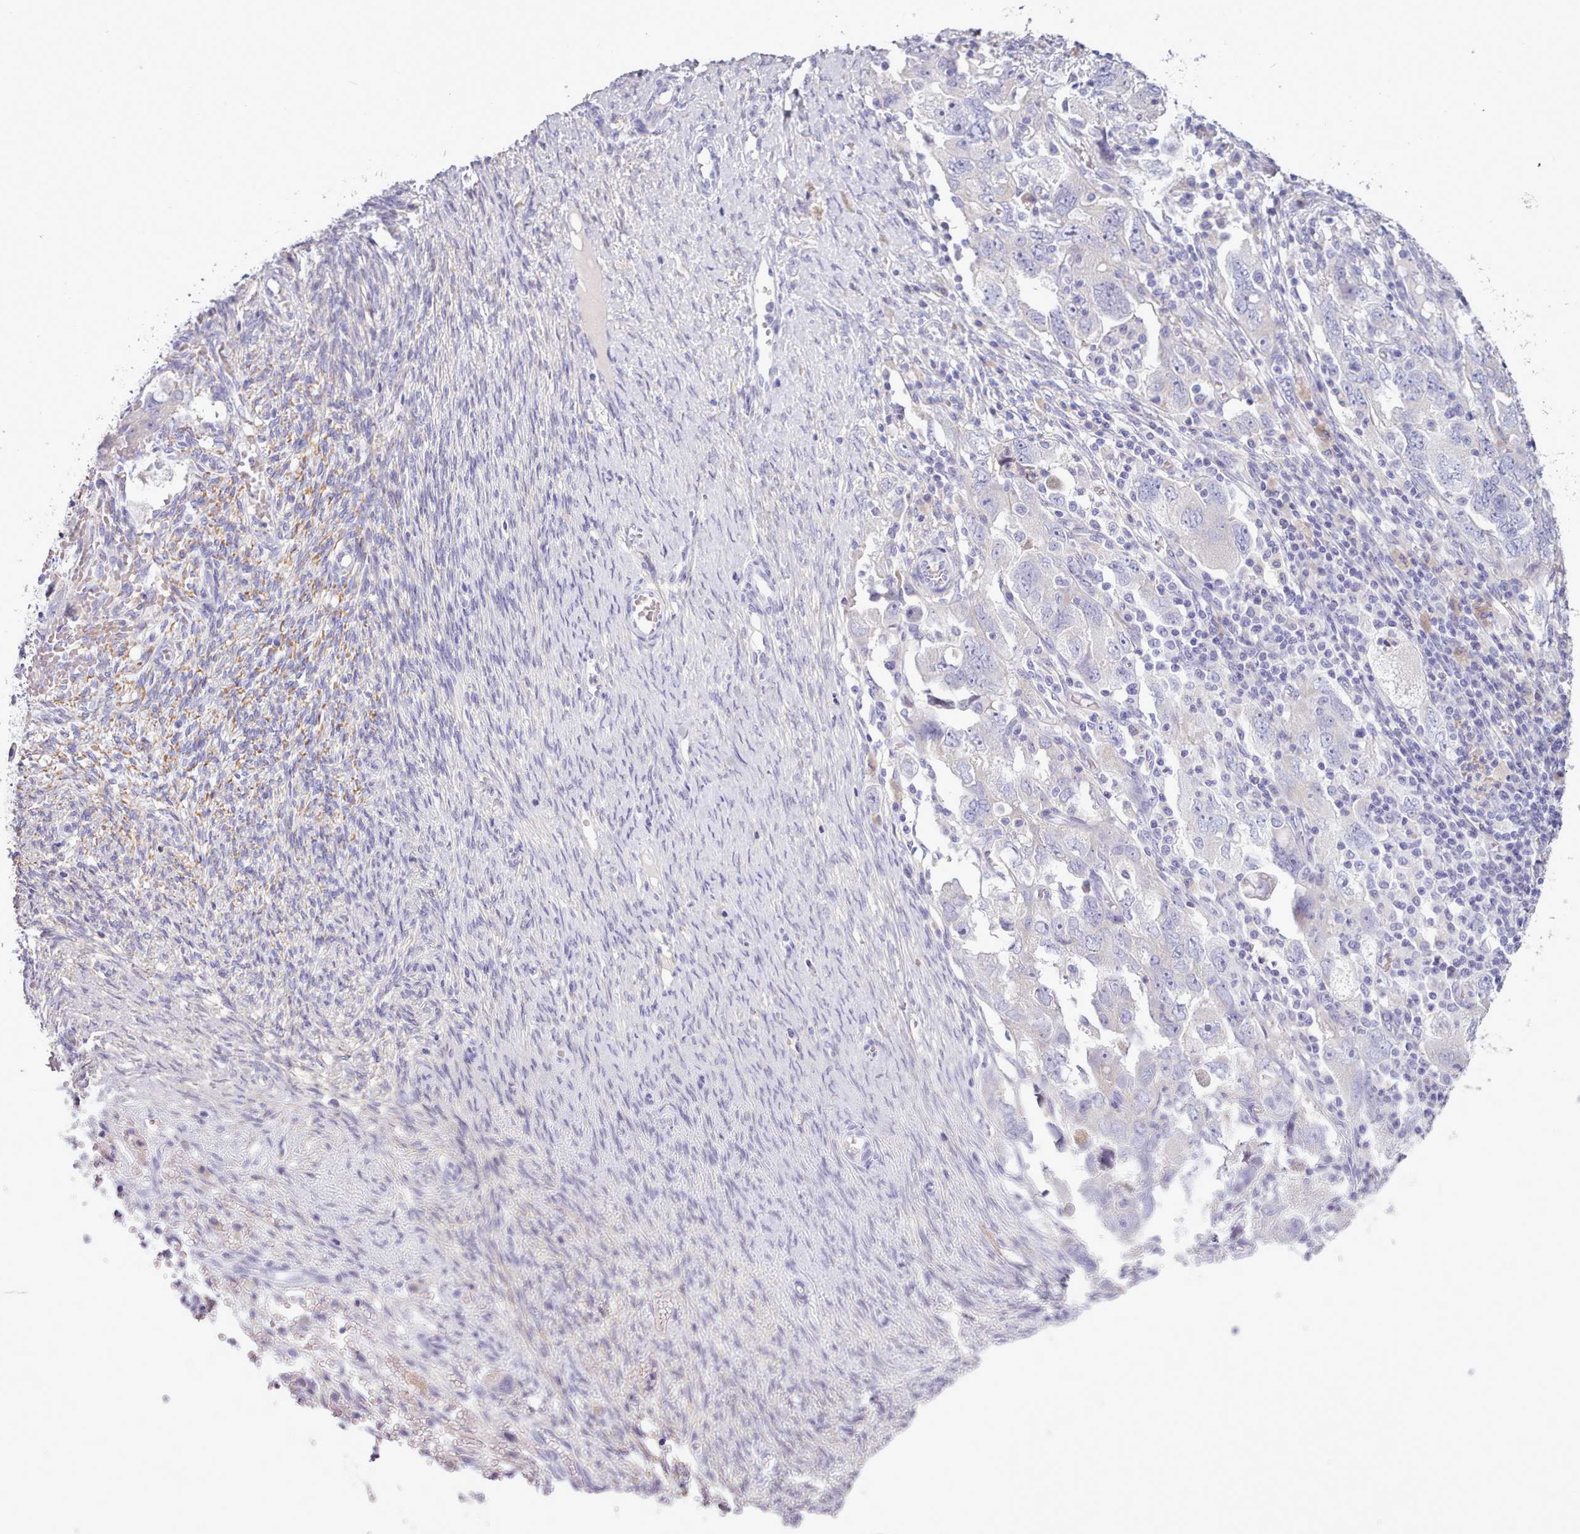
{"staining": {"intensity": "negative", "quantity": "none", "location": "none"}, "tissue": "ovarian cancer", "cell_type": "Tumor cells", "image_type": "cancer", "snomed": [{"axis": "morphology", "description": "Carcinoma, NOS"}, {"axis": "morphology", "description": "Cystadenocarcinoma, serous, NOS"}, {"axis": "topography", "description": "Ovary"}], "caption": "This is an immunohistochemistry (IHC) image of human carcinoma (ovarian). There is no positivity in tumor cells.", "gene": "CYP2A13", "patient": {"sex": "female", "age": 69}}